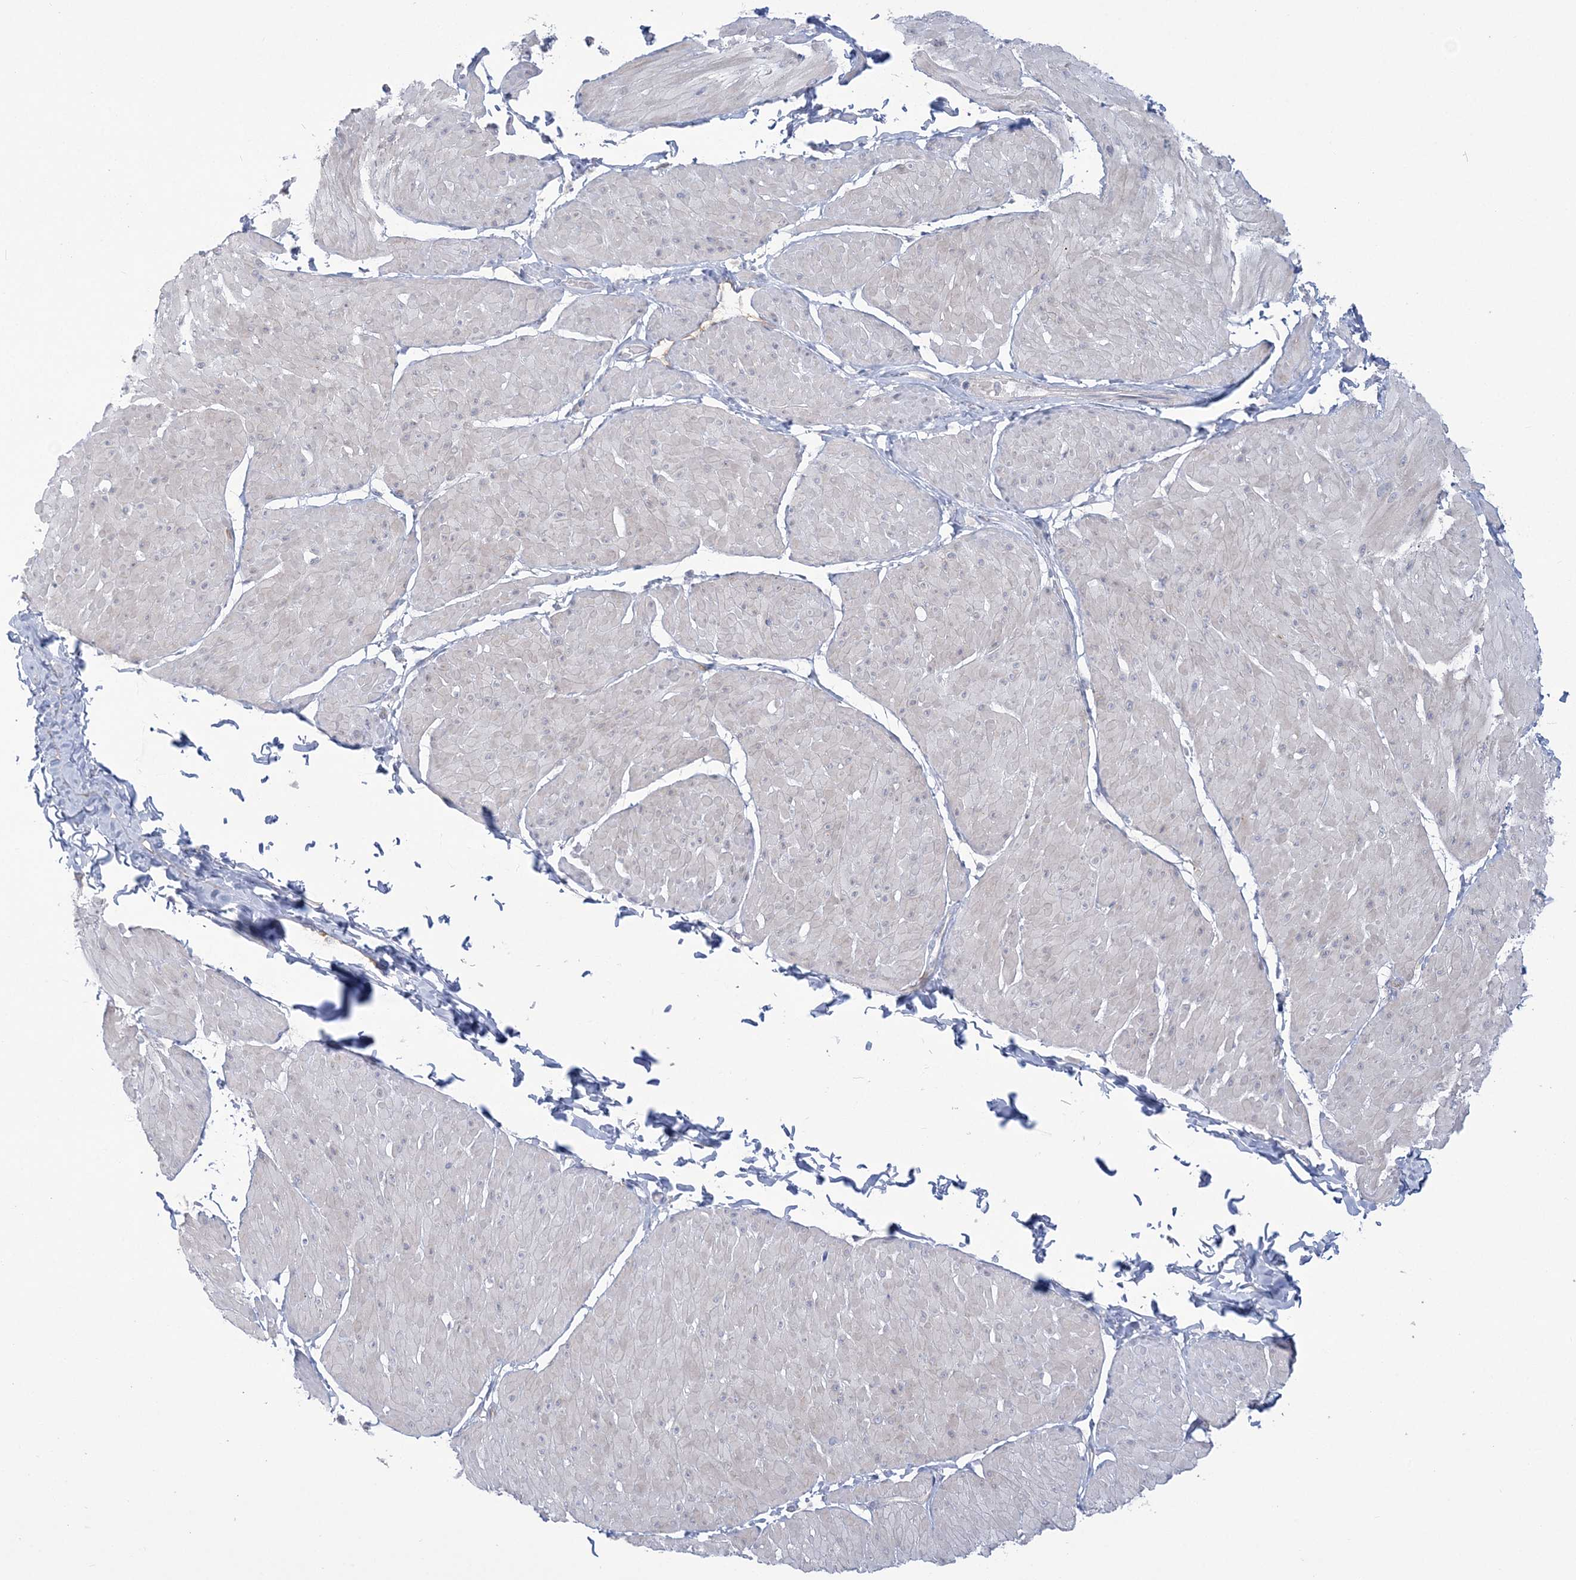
{"staining": {"intensity": "negative", "quantity": "none", "location": "none"}, "tissue": "smooth muscle", "cell_type": "Smooth muscle cells", "image_type": "normal", "snomed": [{"axis": "morphology", "description": "Urothelial carcinoma, High grade"}, {"axis": "topography", "description": "Urinary bladder"}], "caption": "Immunohistochemical staining of normal smooth muscle shows no significant positivity in smooth muscle cells.", "gene": "FARSB", "patient": {"sex": "male", "age": 46}}